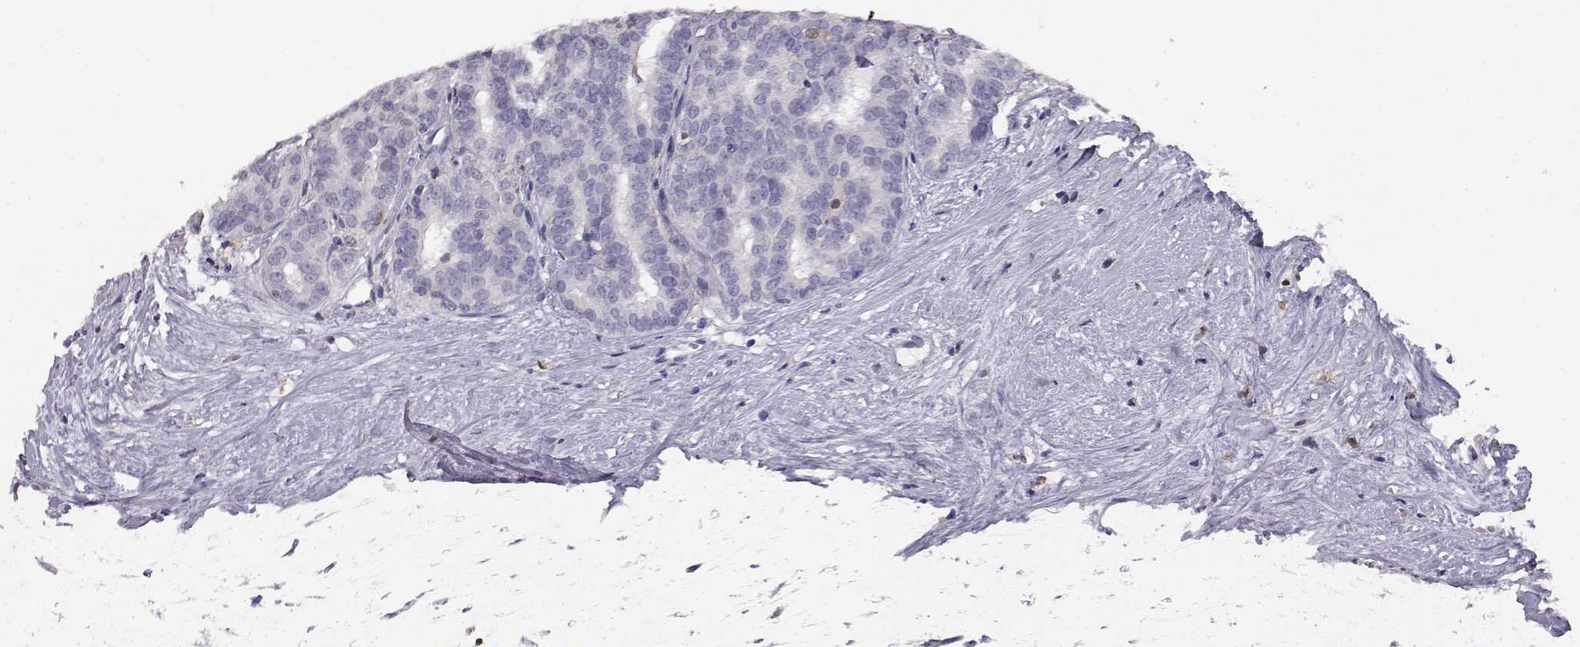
{"staining": {"intensity": "negative", "quantity": "none", "location": "none"}, "tissue": "liver cancer", "cell_type": "Tumor cells", "image_type": "cancer", "snomed": [{"axis": "morphology", "description": "Cholangiocarcinoma"}, {"axis": "topography", "description": "Liver"}], "caption": "Tumor cells are negative for protein expression in human liver cholangiocarcinoma. (DAB immunohistochemistry visualized using brightfield microscopy, high magnification).", "gene": "AKR1B1", "patient": {"sex": "female", "age": 47}}